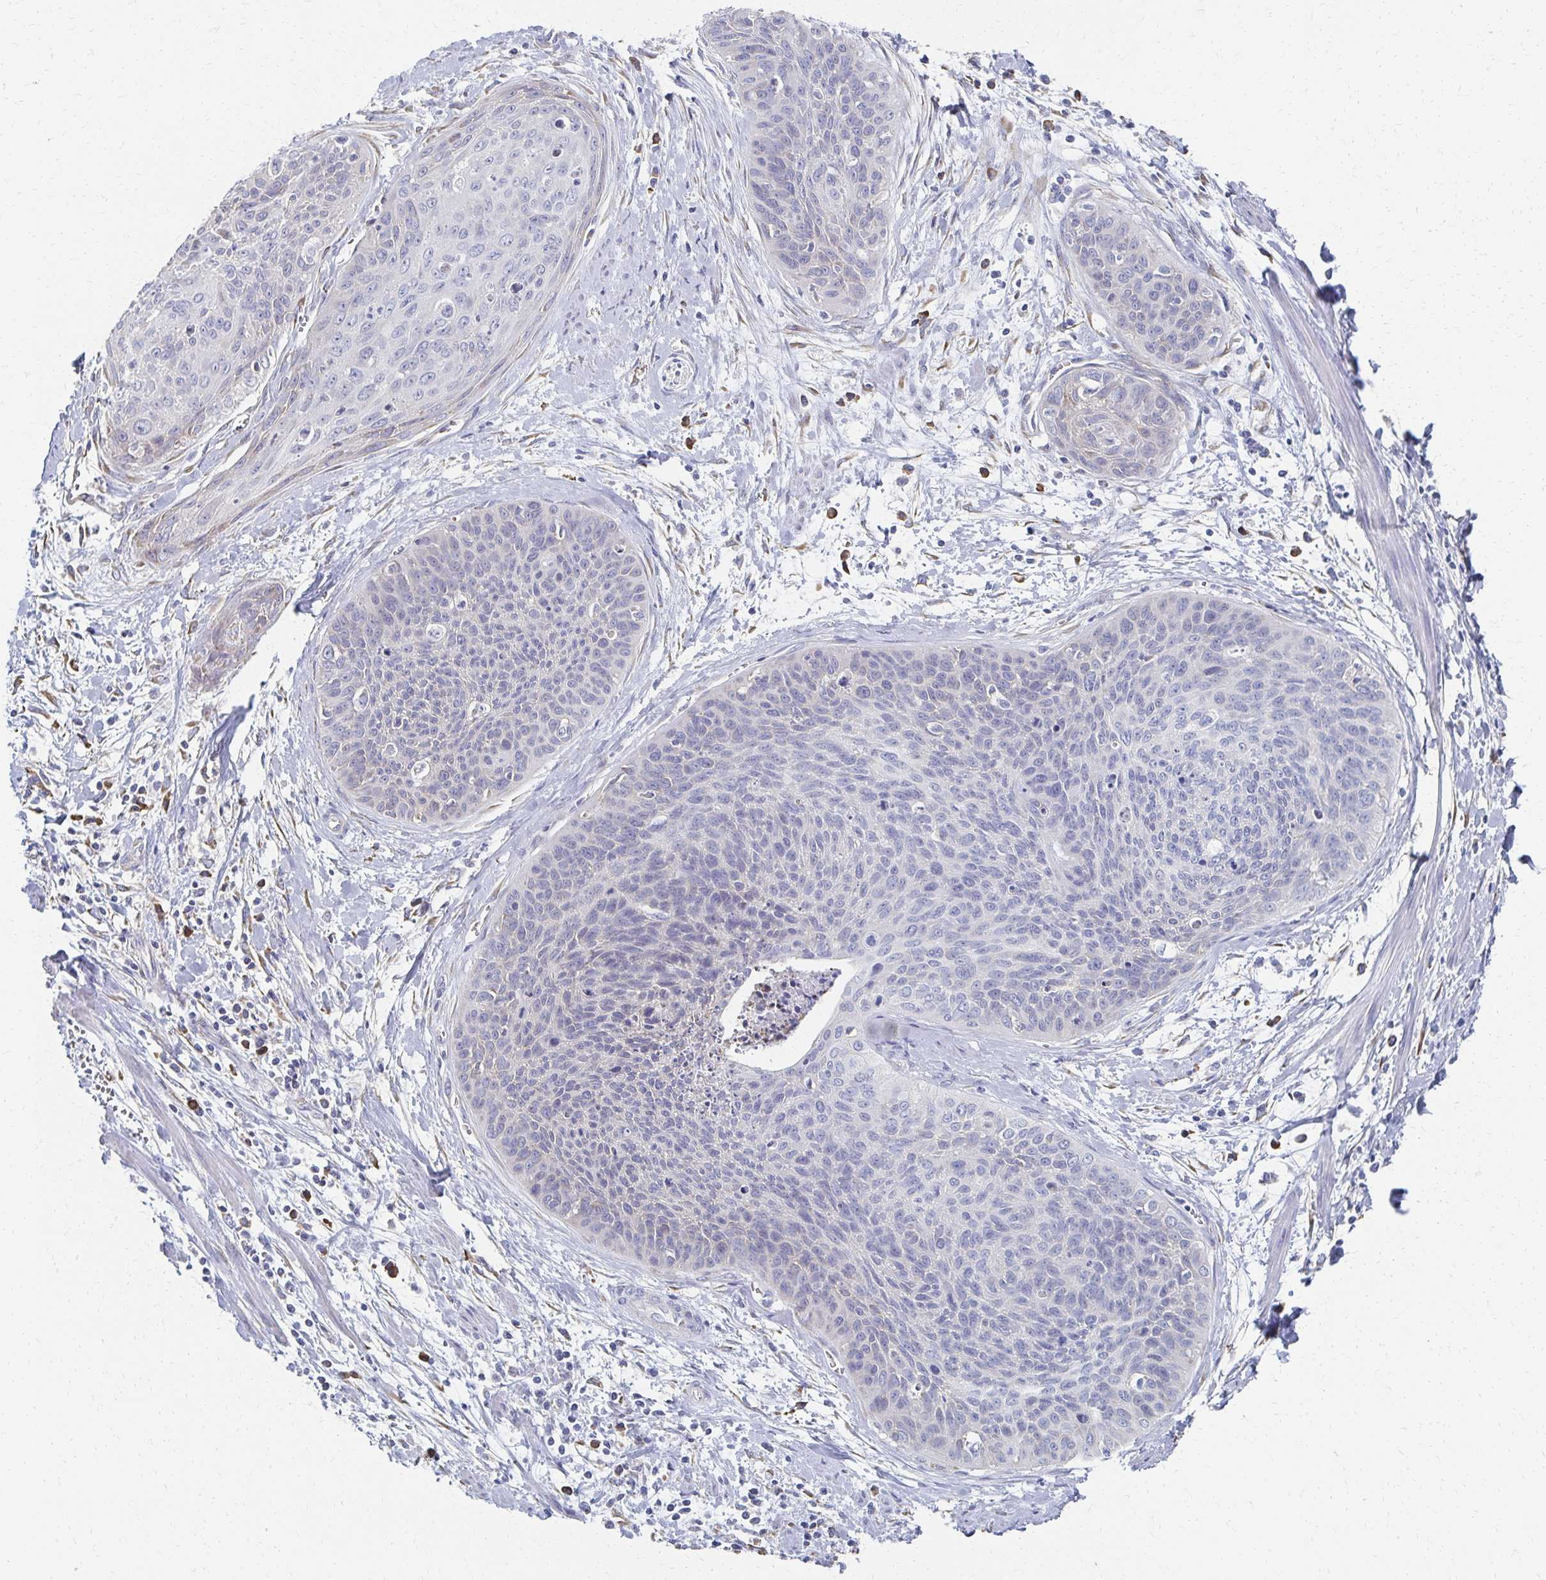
{"staining": {"intensity": "negative", "quantity": "none", "location": "none"}, "tissue": "cervical cancer", "cell_type": "Tumor cells", "image_type": "cancer", "snomed": [{"axis": "morphology", "description": "Squamous cell carcinoma, NOS"}, {"axis": "topography", "description": "Cervix"}], "caption": "This image is of squamous cell carcinoma (cervical) stained with IHC to label a protein in brown with the nuclei are counter-stained blue. There is no expression in tumor cells.", "gene": "ATP1A3", "patient": {"sex": "female", "age": 55}}